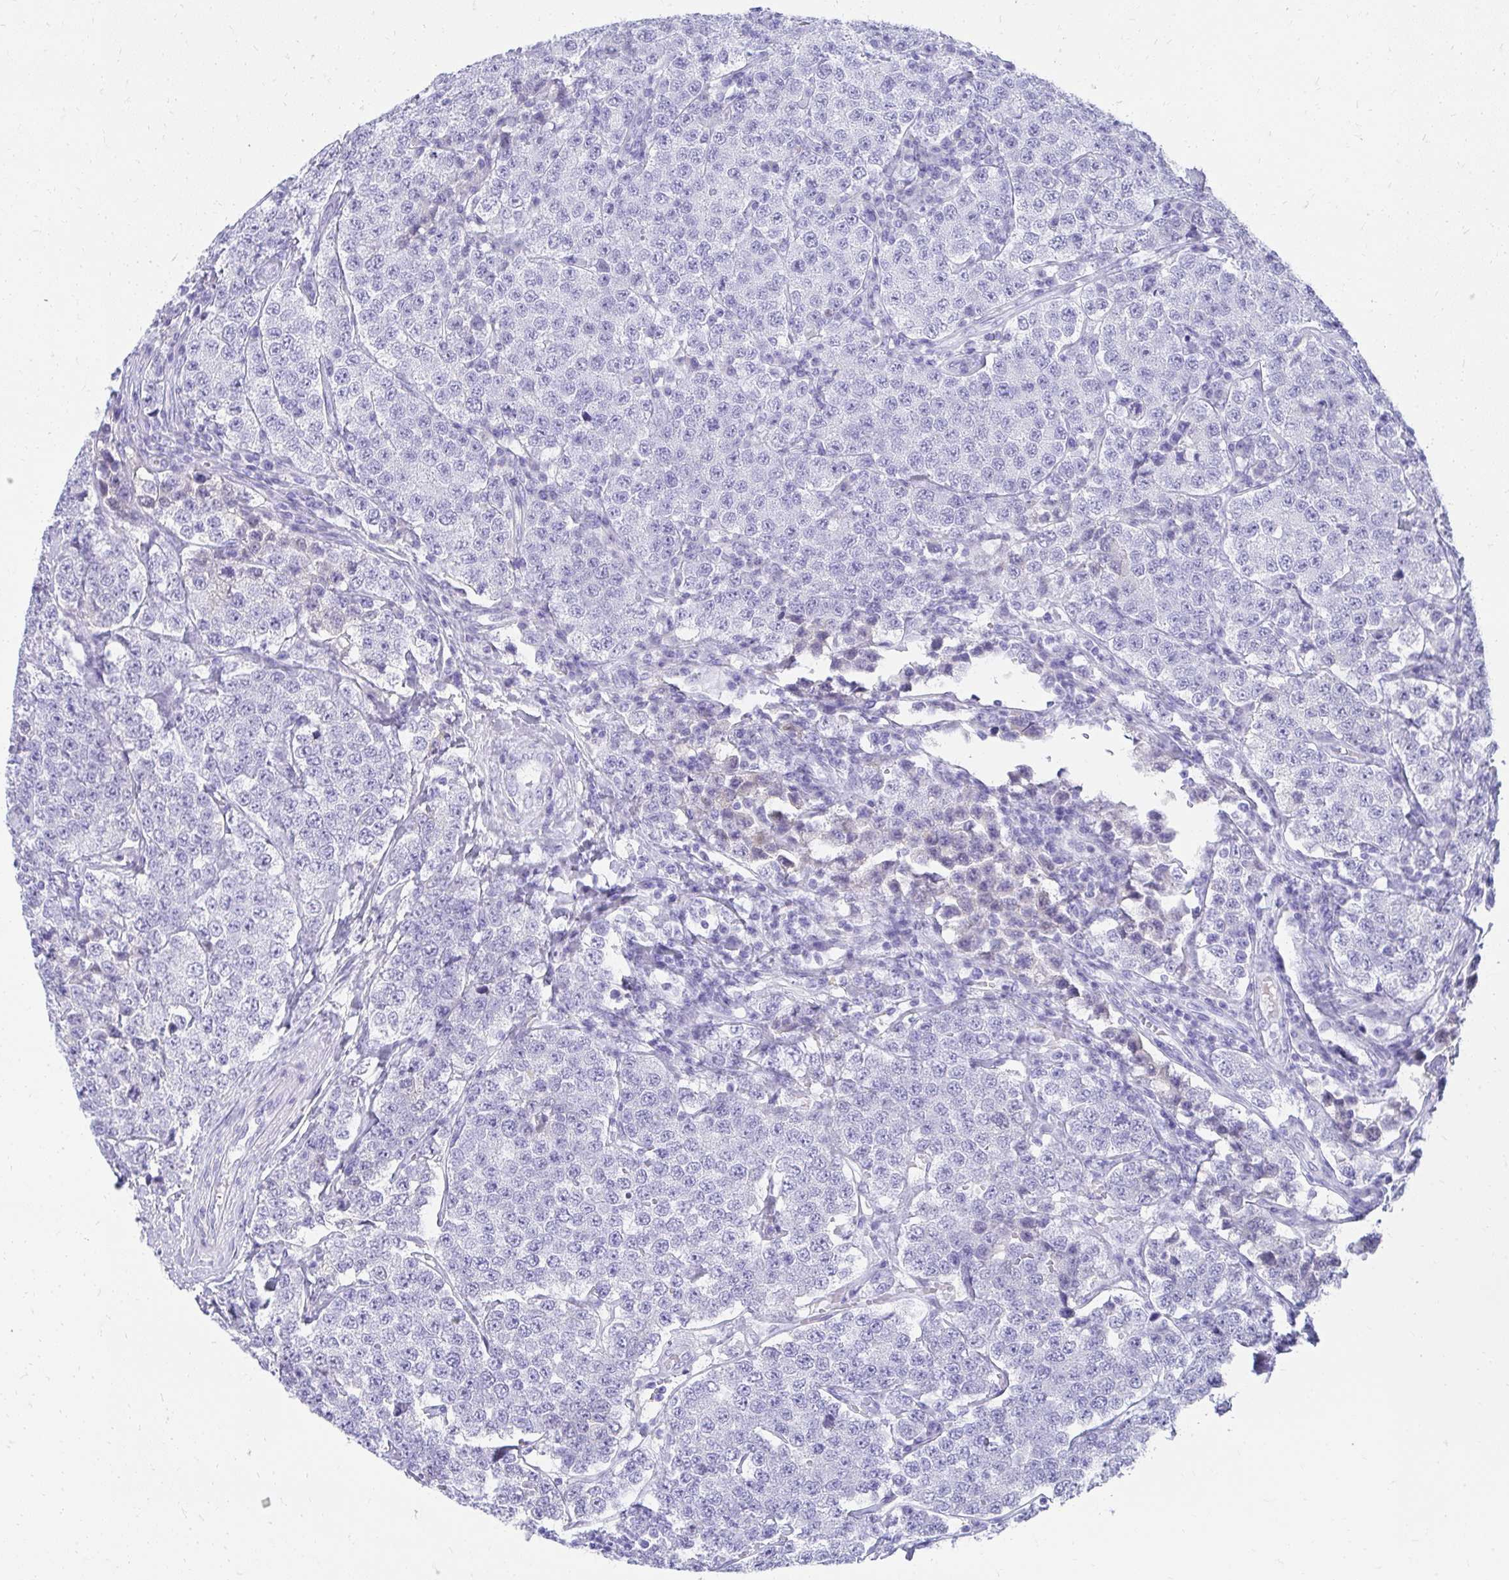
{"staining": {"intensity": "negative", "quantity": "none", "location": "none"}, "tissue": "testis cancer", "cell_type": "Tumor cells", "image_type": "cancer", "snomed": [{"axis": "morphology", "description": "Seminoma, NOS"}, {"axis": "topography", "description": "Testis"}], "caption": "Testis seminoma was stained to show a protein in brown. There is no significant expression in tumor cells.", "gene": "TNNT1", "patient": {"sex": "male", "age": 34}}